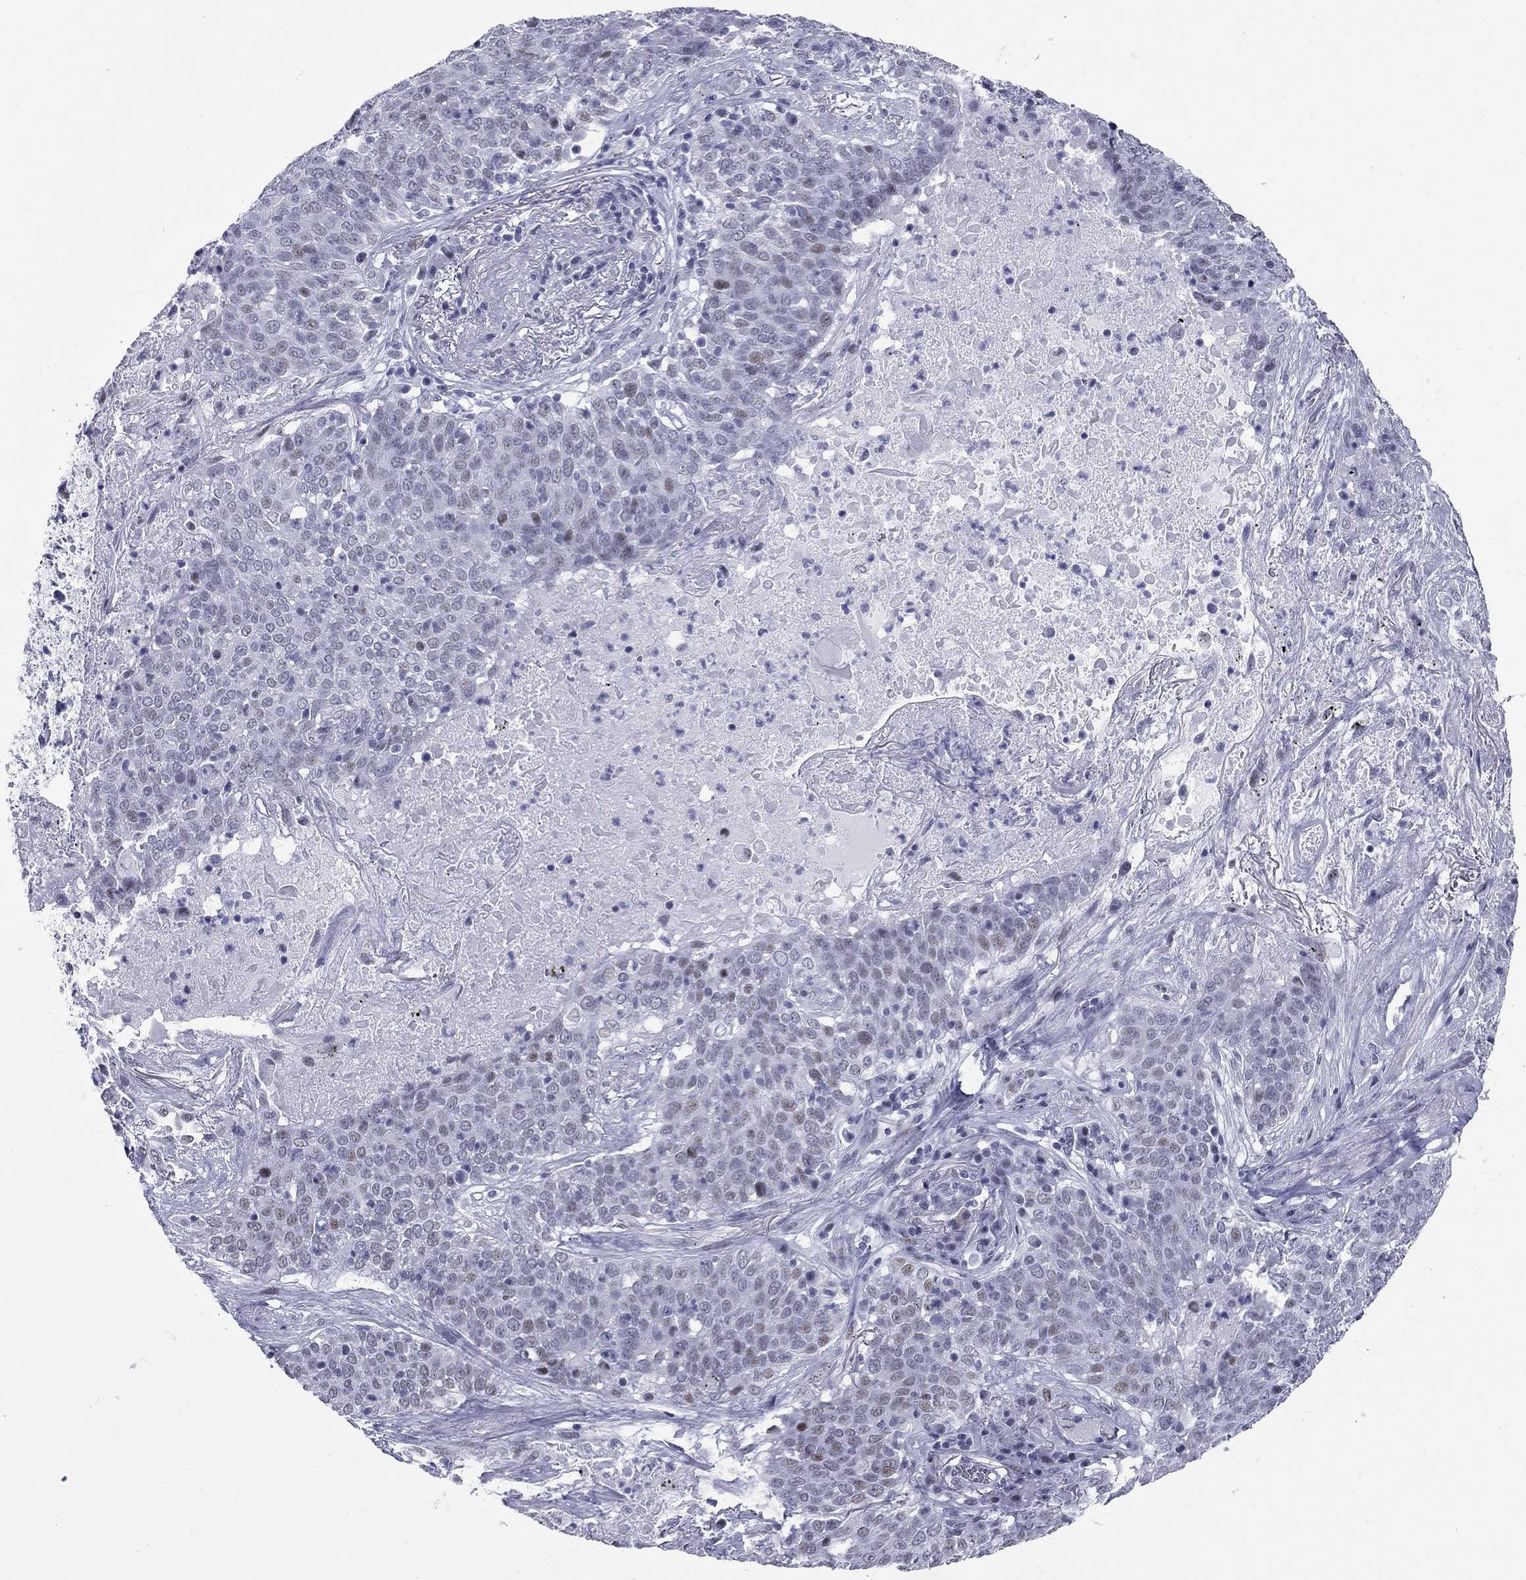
{"staining": {"intensity": "moderate", "quantity": "<25%", "location": "nuclear"}, "tissue": "lung cancer", "cell_type": "Tumor cells", "image_type": "cancer", "snomed": [{"axis": "morphology", "description": "Squamous cell carcinoma, NOS"}, {"axis": "topography", "description": "Lung"}], "caption": "Brown immunohistochemical staining in human lung squamous cell carcinoma reveals moderate nuclear staining in approximately <25% of tumor cells.", "gene": "ASF1B", "patient": {"sex": "male", "age": 82}}